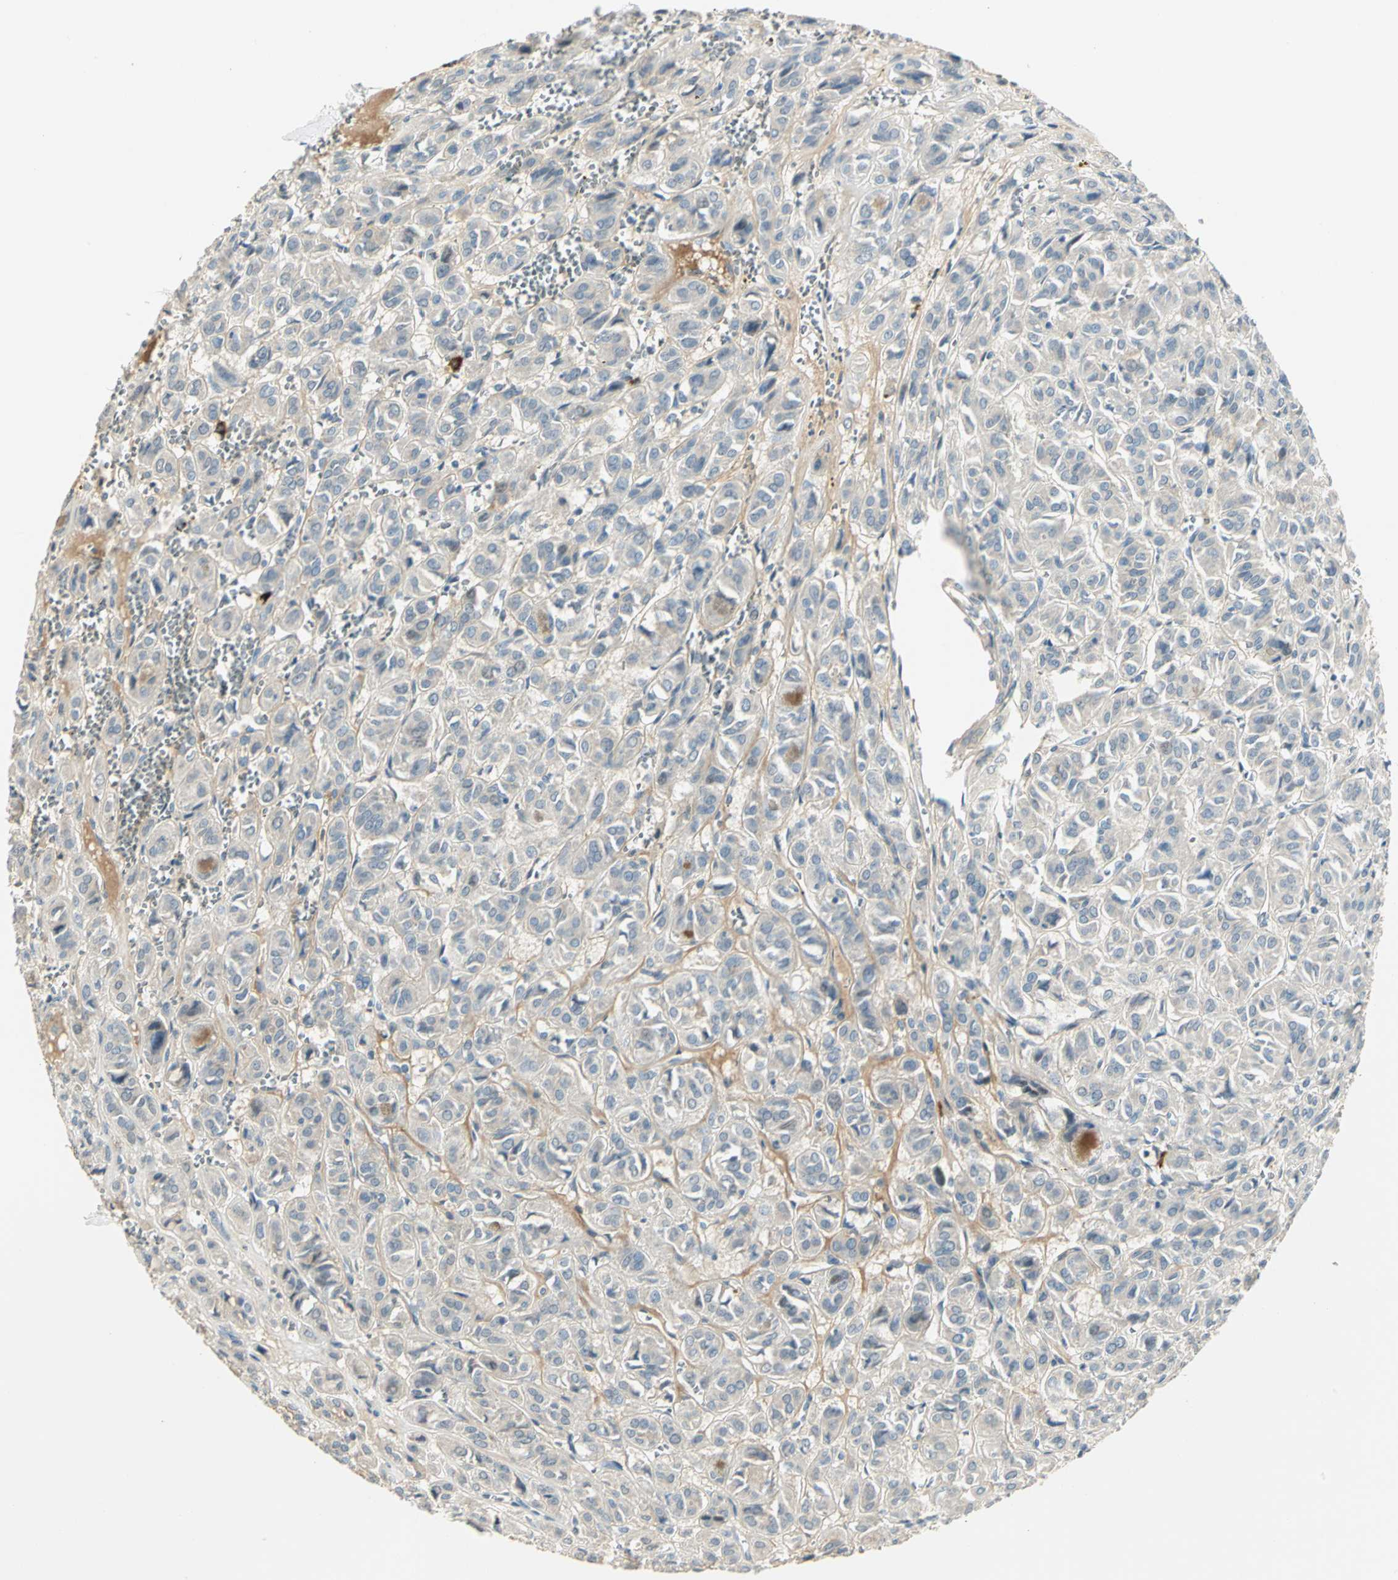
{"staining": {"intensity": "negative", "quantity": "none", "location": "none"}, "tissue": "thyroid cancer", "cell_type": "Tumor cells", "image_type": "cancer", "snomed": [{"axis": "morphology", "description": "Follicular adenoma carcinoma, NOS"}, {"axis": "topography", "description": "Thyroid gland"}], "caption": "DAB immunohistochemical staining of human thyroid cancer (follicular adenoma carcinoma) reveals no significant expression in tumor cells. Brightfield microscopy of immunohistochemistry (IHC) stained with DAB (3,3'-diaminobenzidine) (brown) and hematoxylin (blue), captured at high magnification.", "gene": "PROC", "patient": {"sex": "female", "age": 71}}